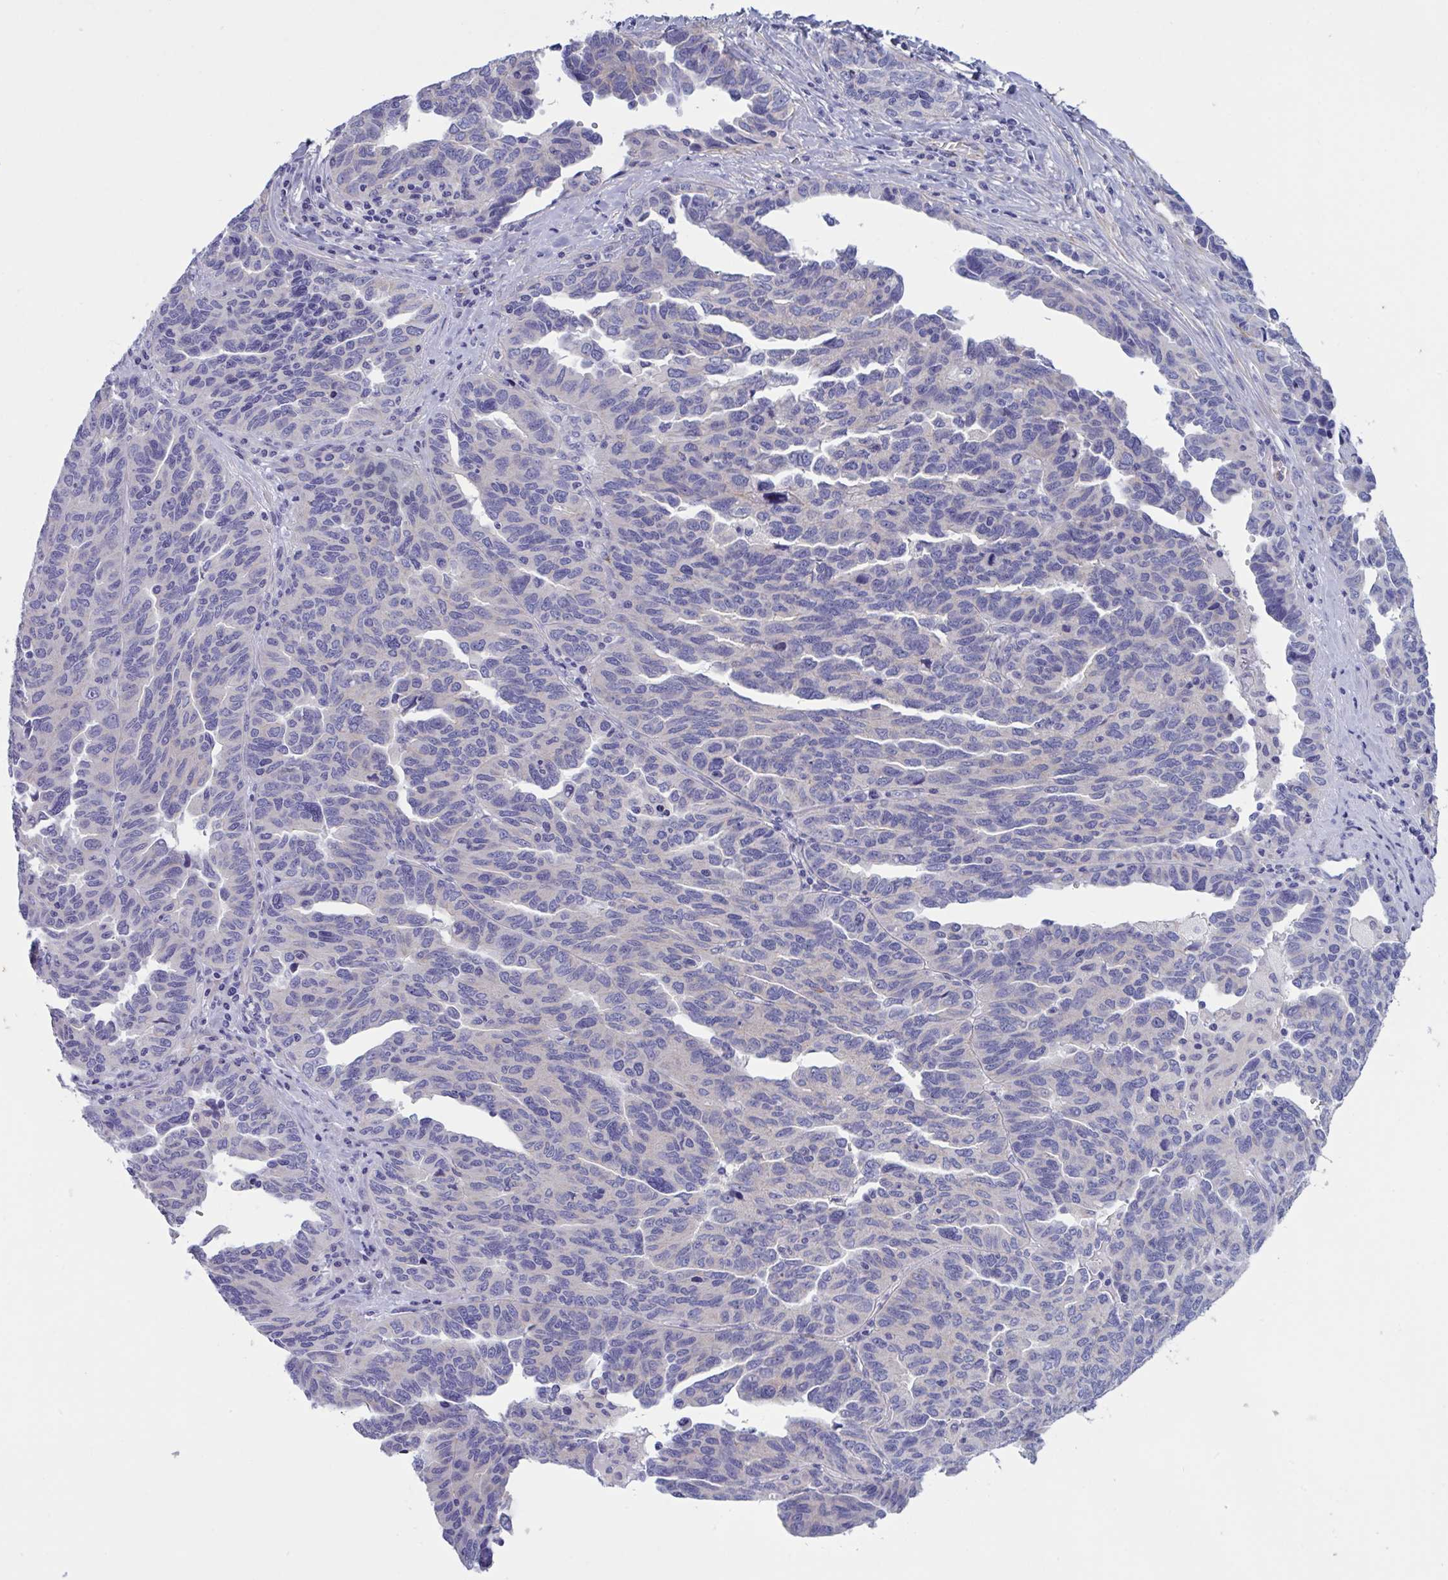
{"staining": {"intensity": "negative", "quantity": "none", "location": "none"}, "tissue": "ovarian cancer", "cell_type": "Tumor cells", "image_type": "cancer", "snomed": [{"axis": "morphology", "description": "Cystadenocarcinoma, serous, NOS"}, {"axis": "topography", "description": "Ovary"}], "caption": "Immunohistochemical staining of ovarian cancer shows no significant positivity in tumor cells.", "gene": "OXLD1", "patient": {"sex": "female", "age": 64}}